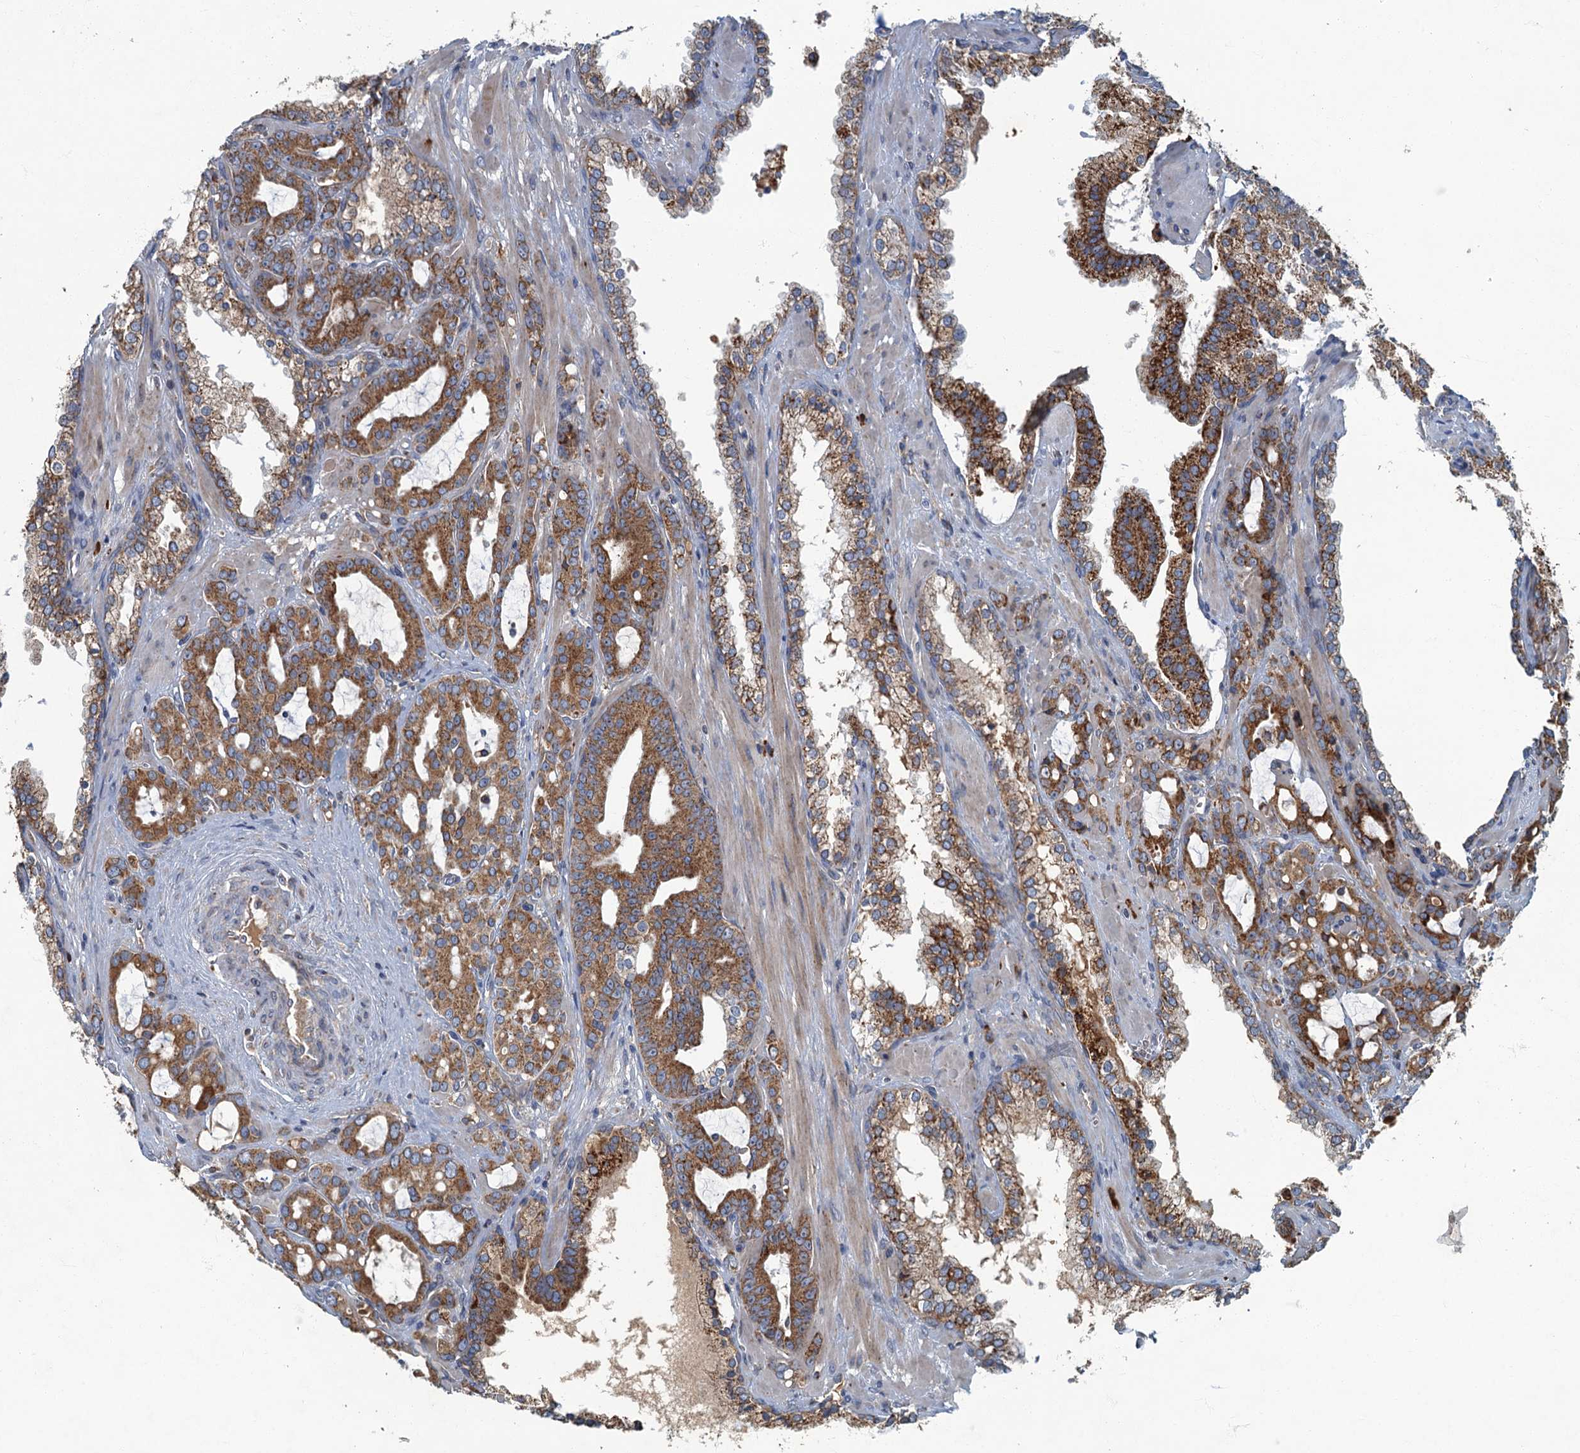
{"staining": {"intensity": "moderate", "quantity": ">75%", "location": "cytoplasmic/membranous"}, "tissue": "prostate cancer", "cell_type": "Tumor cells", "image_type": "cancer", "snomed": [{"axis": "morphology", "description": "Adenocarcinoma, High grade"}, {"axis": "topography", "description": "Prostate"}], "caption": "Human prostate adenocarcinoma (high-grade) stained with a protein marker shows moderate staining in tumor cells.", "gene": "SPDYC", "patient": {"sex": "male", "age": 72}}